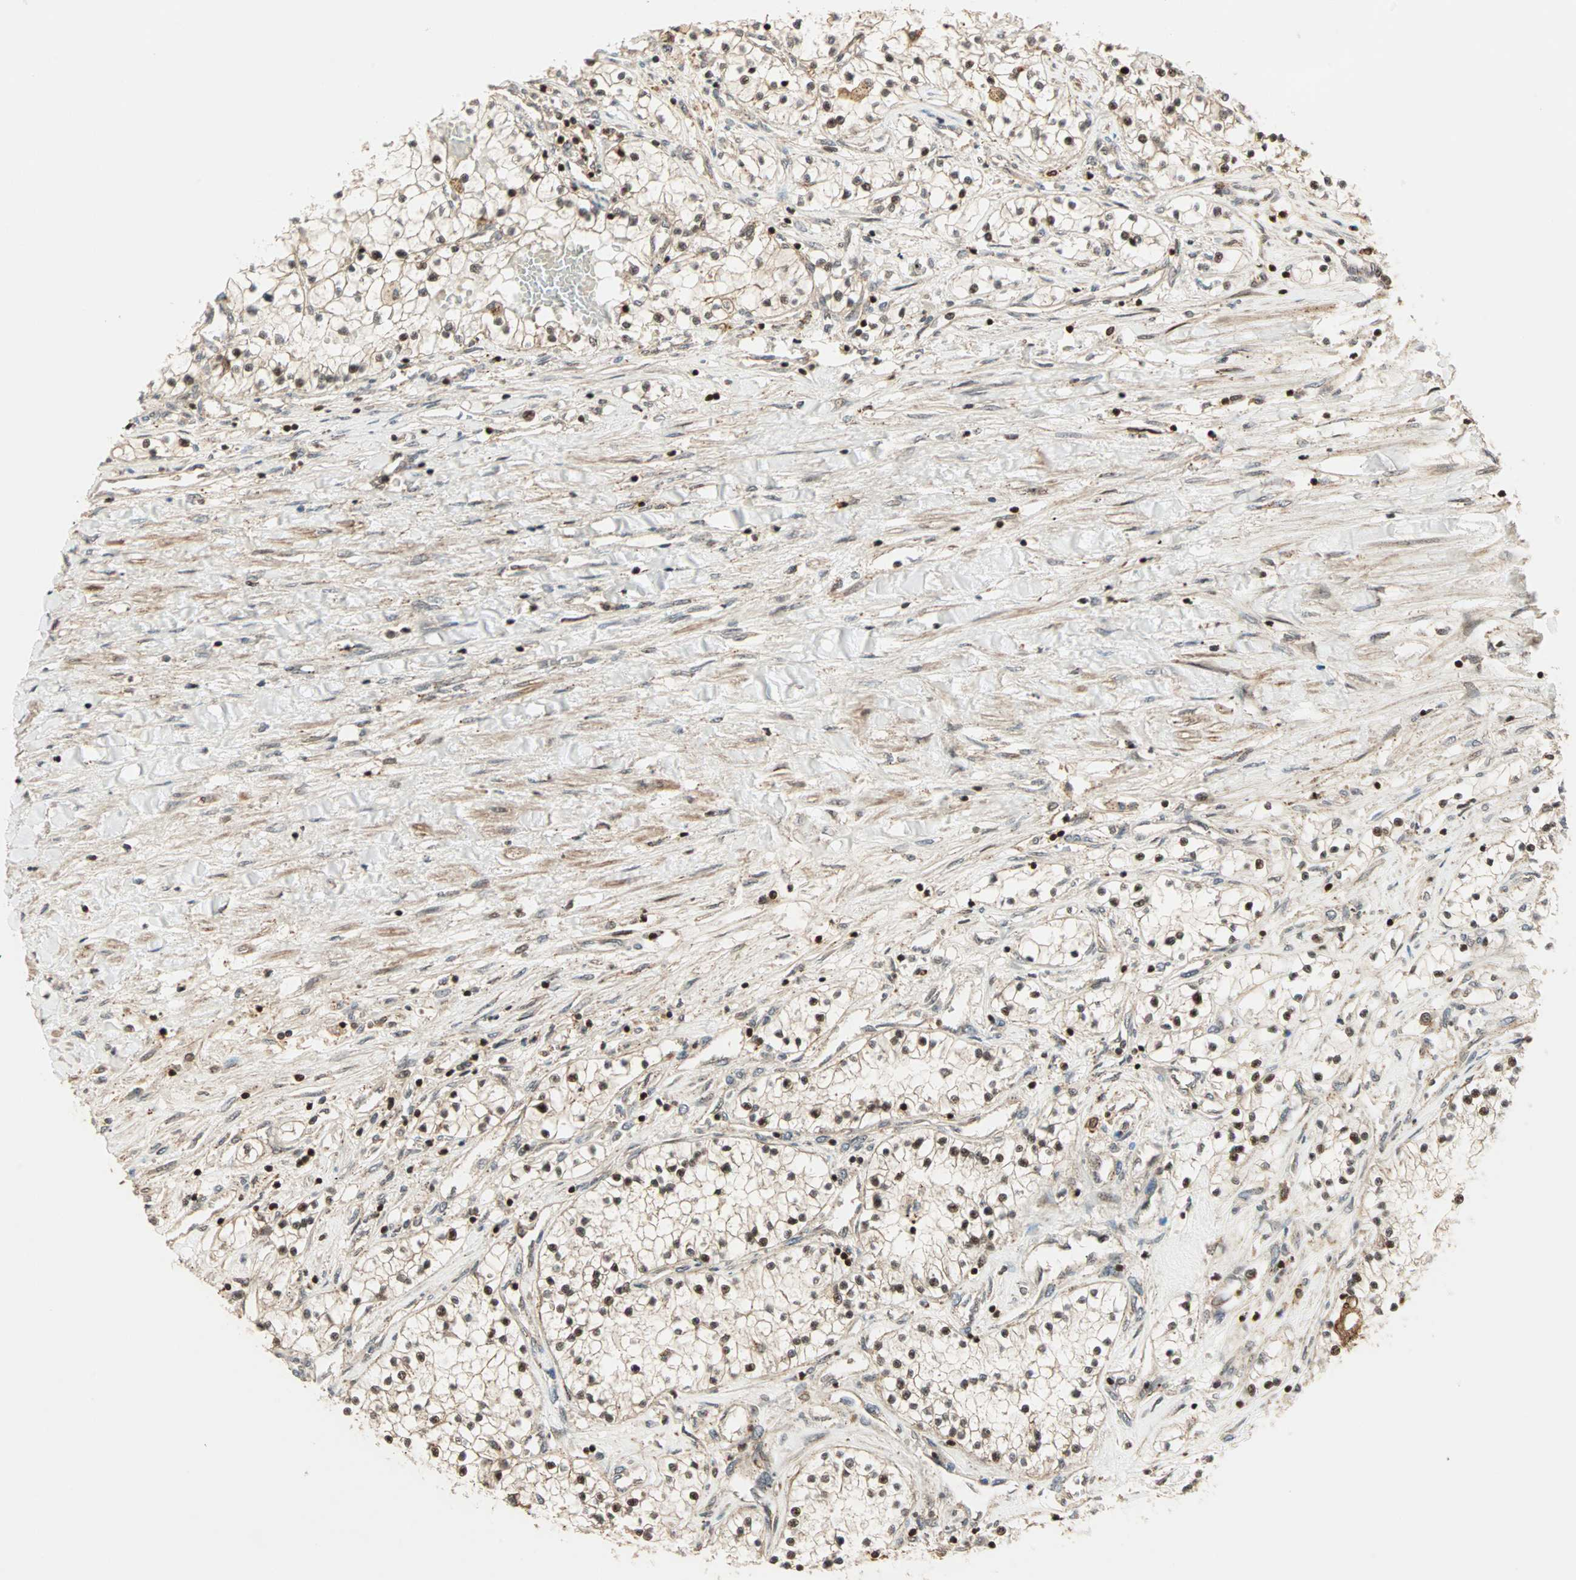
{"staining": {"intensity": "weak", "quantity": ">75%", "location": "cytoplasmic/membranous,nuclear"}, "tissue": "renal cancer", "cell_type": "Tumor cells", "image_type": "cancer", "snomed": [{"axis": "morphology", "description": "Adenocarcinoma, NOS"}, {"axis": "topography", "description": "Kidney"}], "caption": "Immunohistochemical staining of human renal cancer reveals low levels of weak cytoplasmic/membranous and nuclear expression in about >75% of tumor cells.", "gene": "ZBED9", "patient": {"sex": "male", "age": 68}}